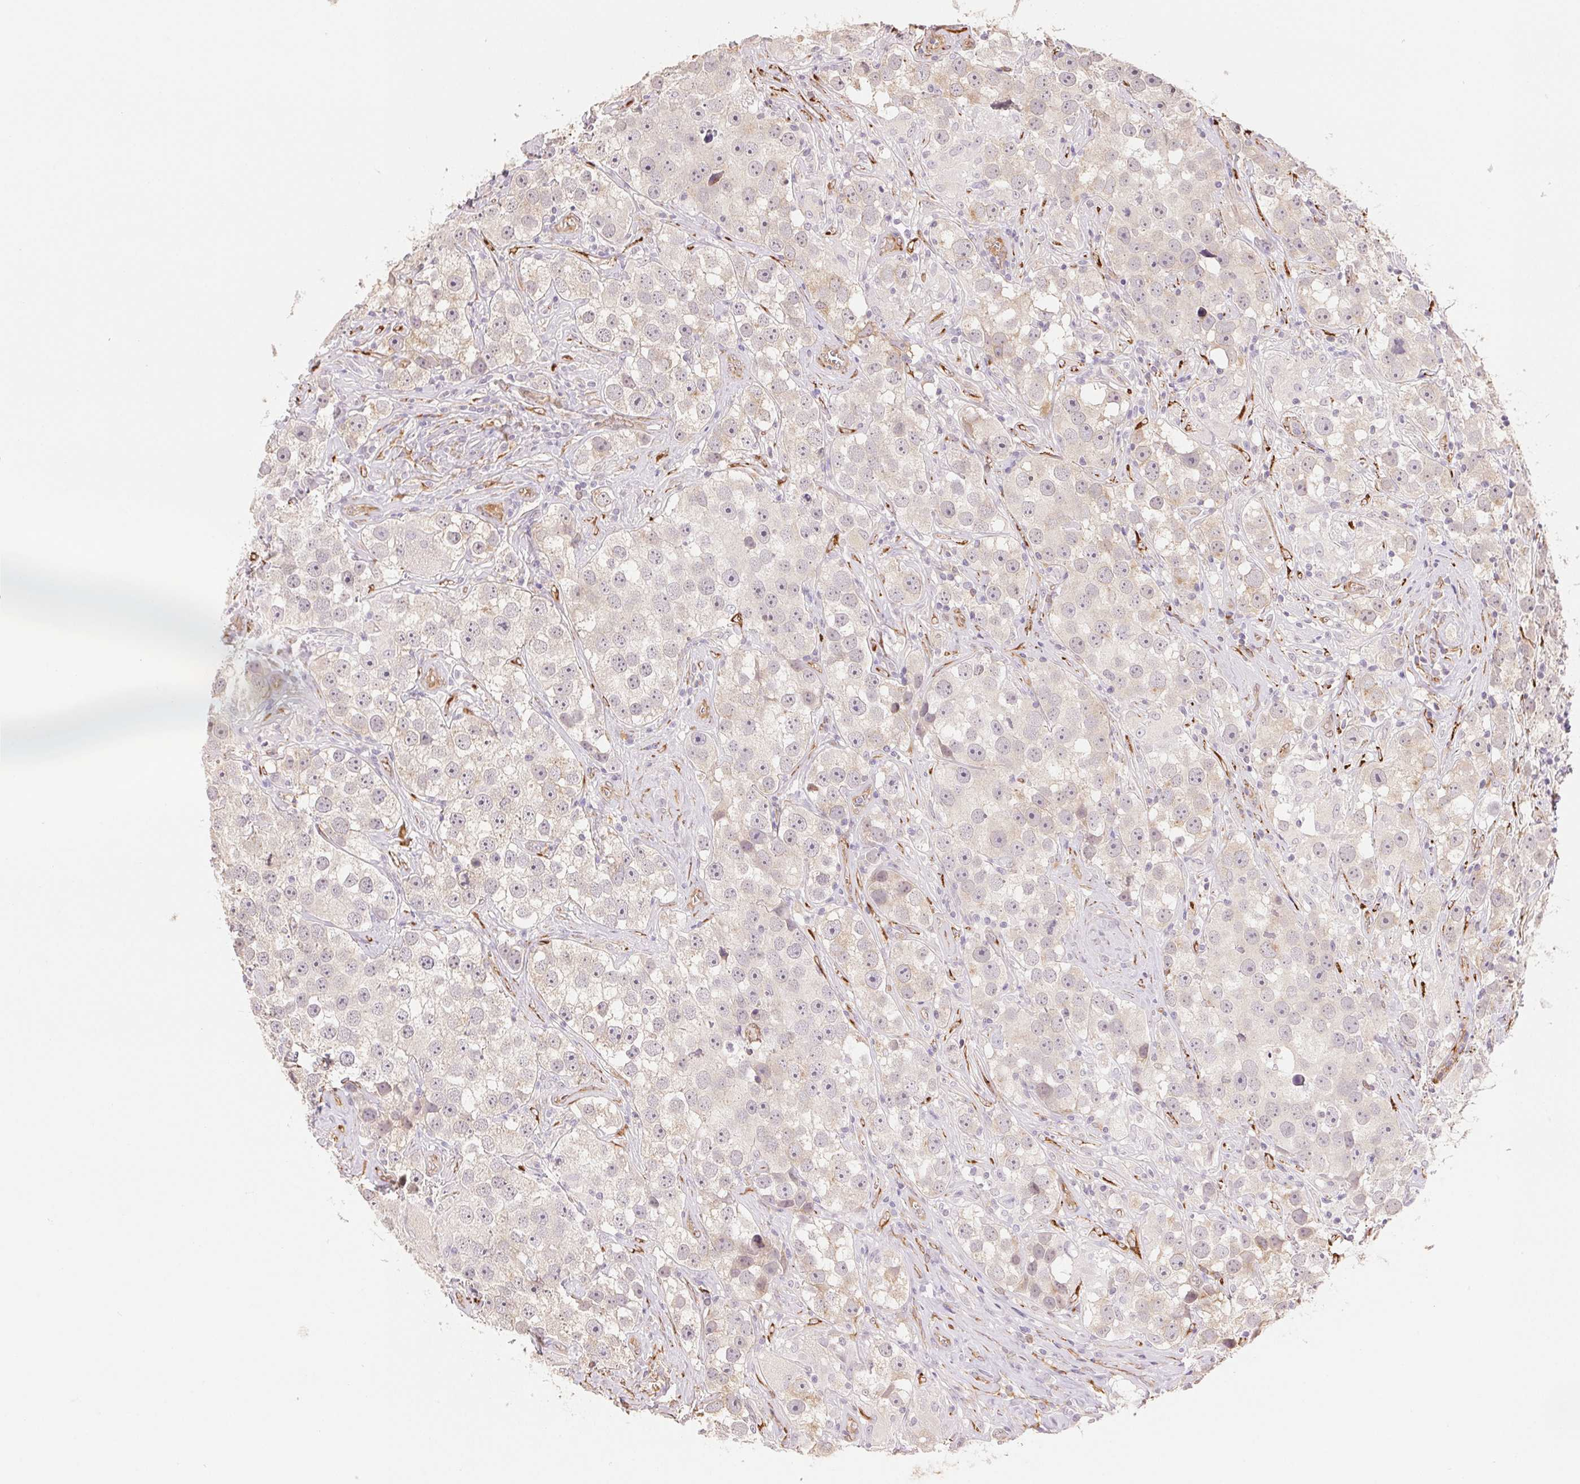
{"staining": {"intensity": "negative", "quantity": "none", "location": "none"}, "tissue": "testis cancer", "cell_type": "Tumor cells", "image_type": "cancer", "snomed": [{"axis": "morphology", "description": "Seminoma, NOS"}, {"axis": "topography", "description": "Testis"}], "caption": "Immunohistochemistry (IHC) of testis cancer (seminoma) reveals no positivity in tumor cells.", "gene": "FKBP10", "patient": {"sex": "male", "age": 49}}